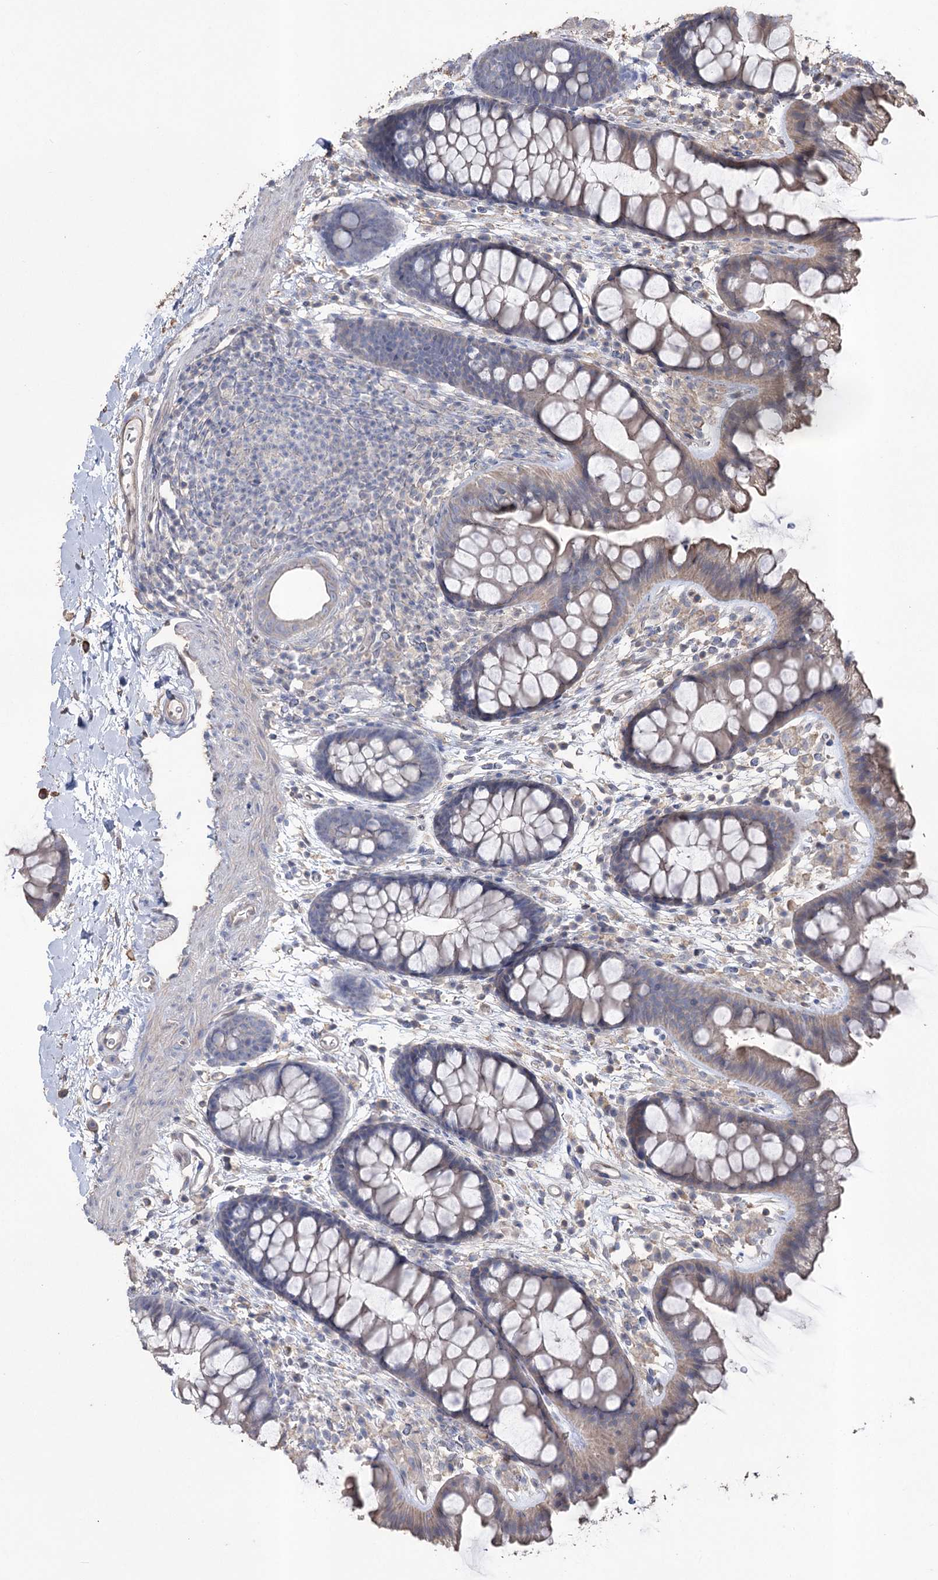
{"staining": {"intensity": "moderate", "quantity": "25%-75%", "location": "nuclear"}, "tissue": "colon", "cell_type": "Endothelial cells", "image_type": "normal", "snomed": [{"axis": "morphology", "description": "Normal tissue, NOS"}, {"axis": "topography", "description": "Colon"}], "caption": "Immunohistochemical staining of normal human colon demonstrates medium levels of moderate nuclear positivity in about 25%-75% of endothelial cells.", "gene": "FAM13B", "patient": {"sex": "female", "age": 62}}